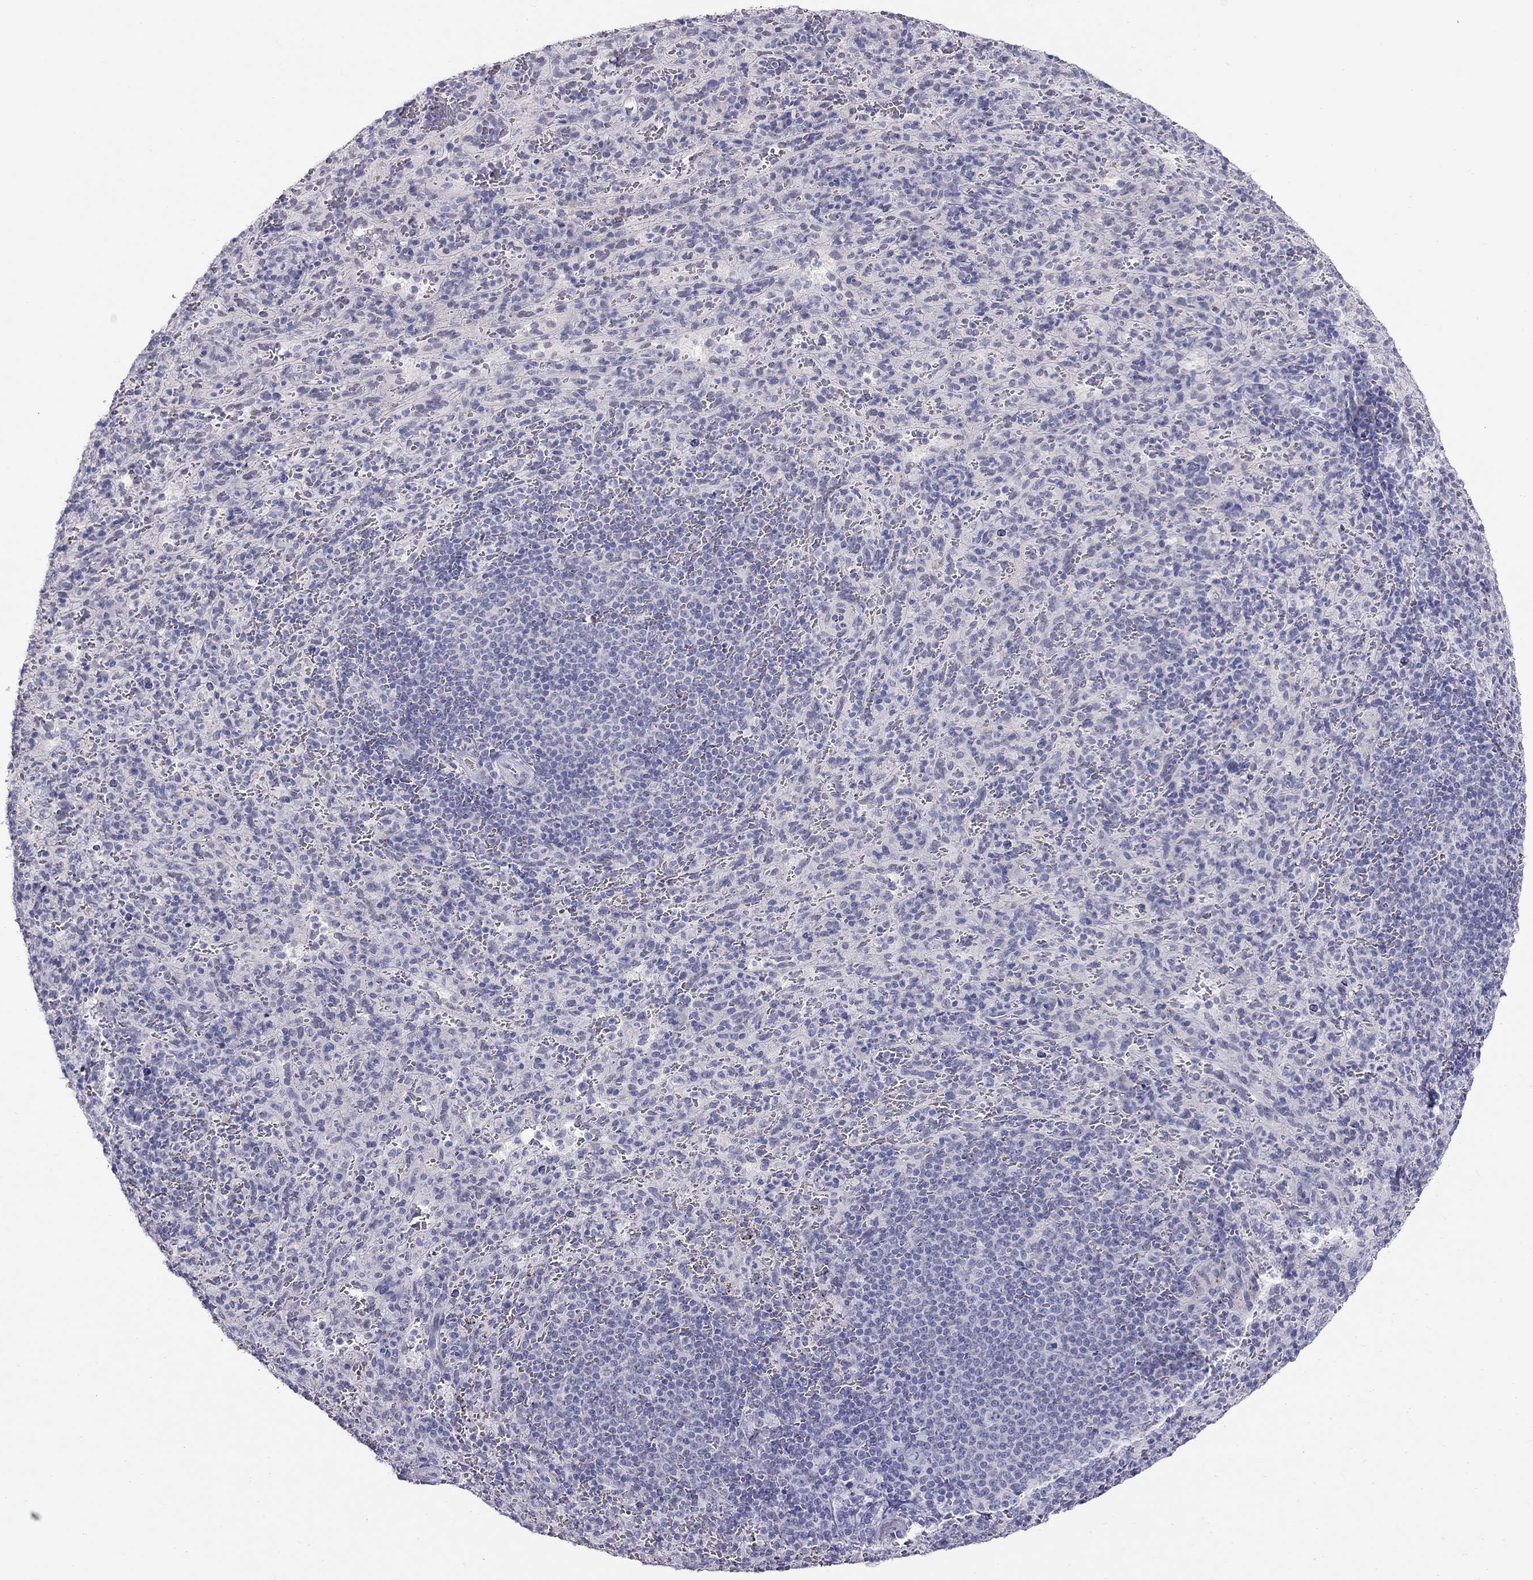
{"staining": {"intensity": "negative", "quantity": "none", "location": "none"}, "tissue": "spleen", "cell_type": "Cells in red pulp", "image_type": "normal", "snomed": [{"axis": "morphology", "description": "Normal tissue, NOS"}, {"axis": "topography", "description": "Spleen"}], "caption": "The image exhibits no staining of cells in red pulp in unremarkable spleen.", "gene": "KCNV2", "patient": {"sex": "male", "age": 57}}